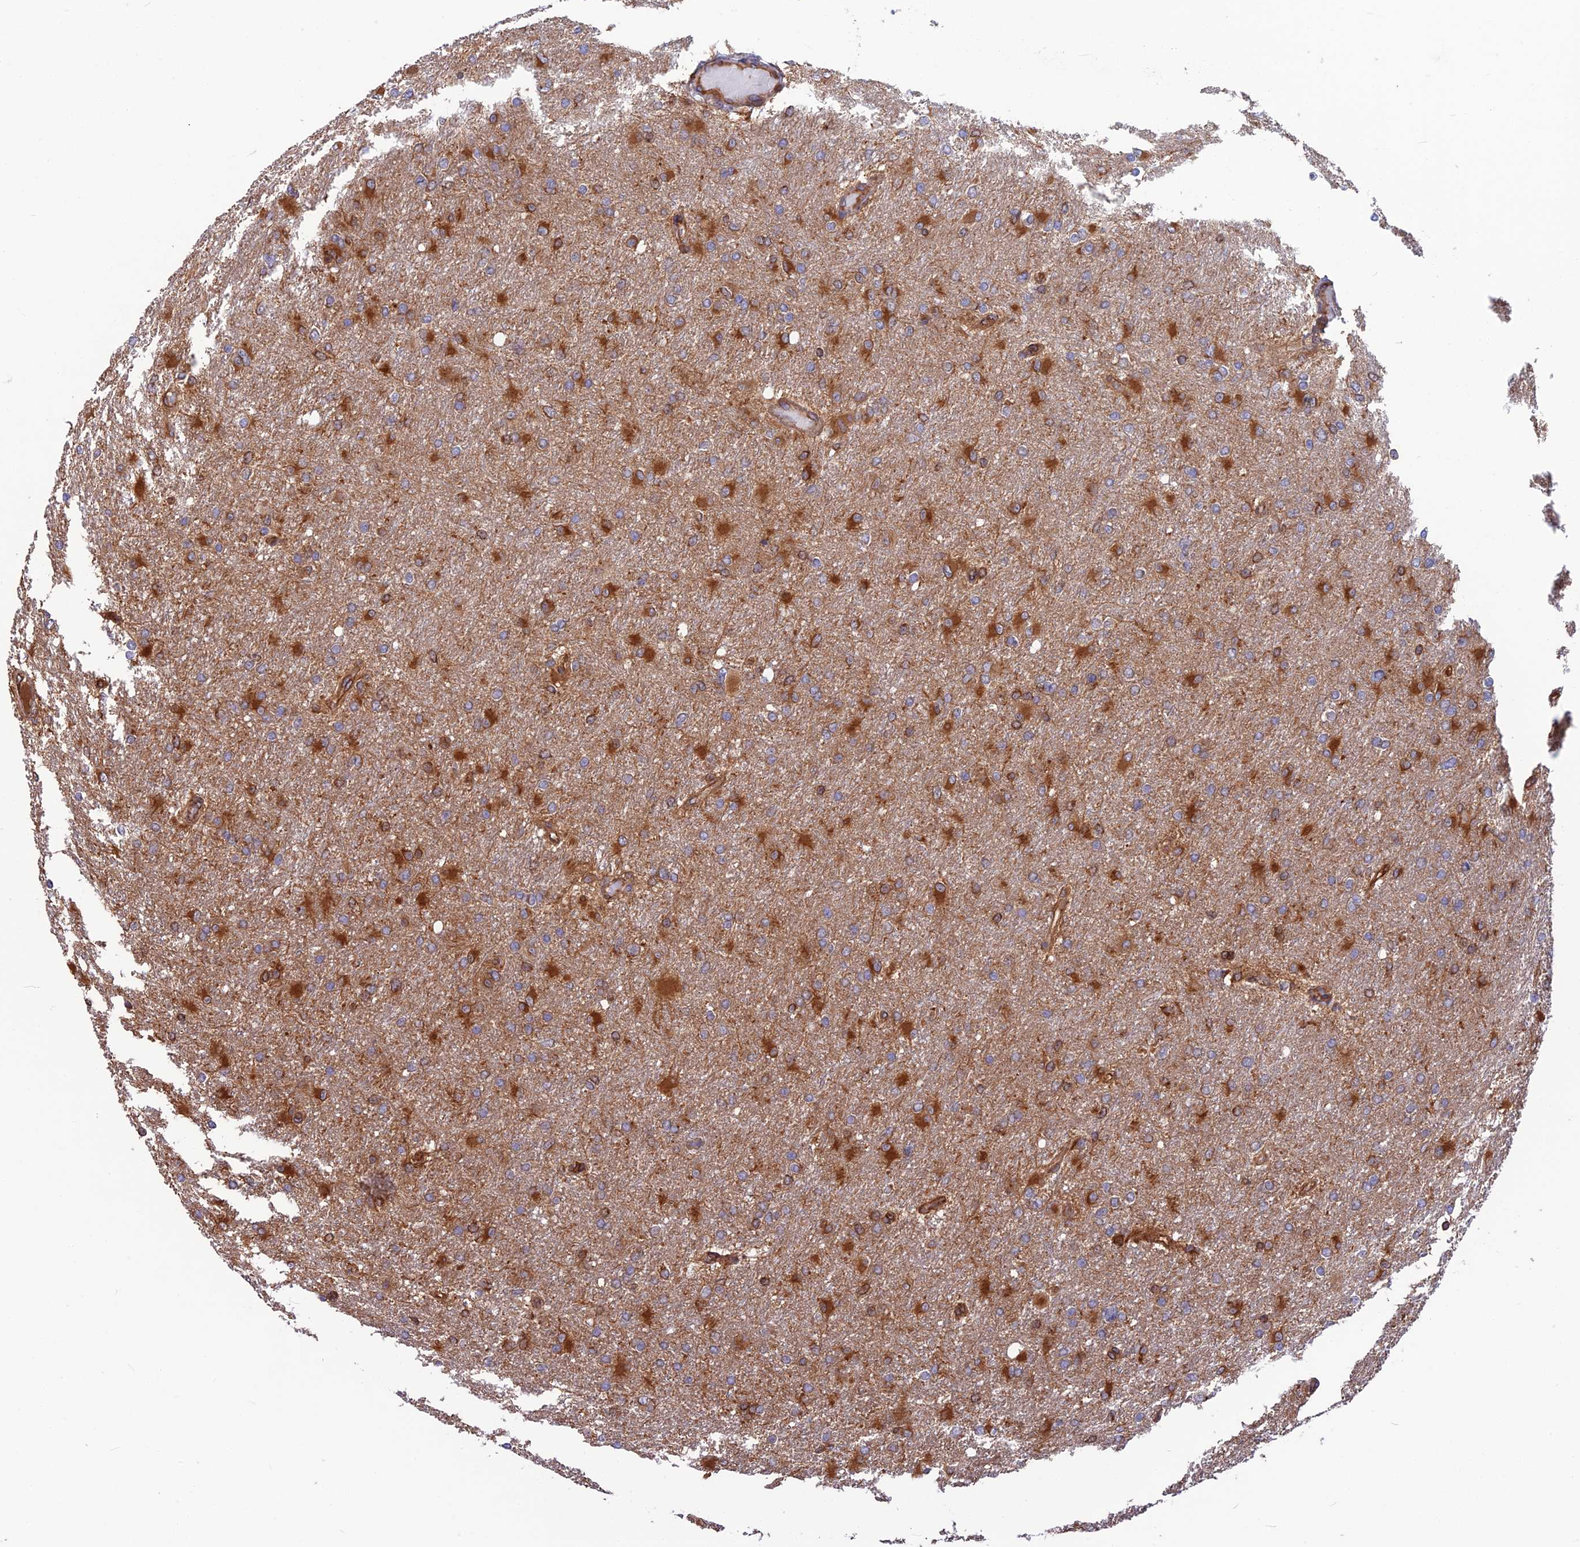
{"staining": {"intensity": "strong", "quantity": "<25%", "location": "cytoplasmic/membranous"}, "tissue": "glioma", "cell_type": "Tumor cells", "image_type": "cancer", "snomed": [{"axis": "morphology", "description": "Glioma, malignant, High grade"}, {"axis": "topography", "description": "Cerebral cortex"}], "caption": "Immunohistochemical staining of human malignant glioma (high-grade) demonstrates medium levels of strong cytoplasmic/membranous staining in approximately <25% of tumor cells.", "gene": "WDR1", "patient": {"sex": "female", "age": 36}}